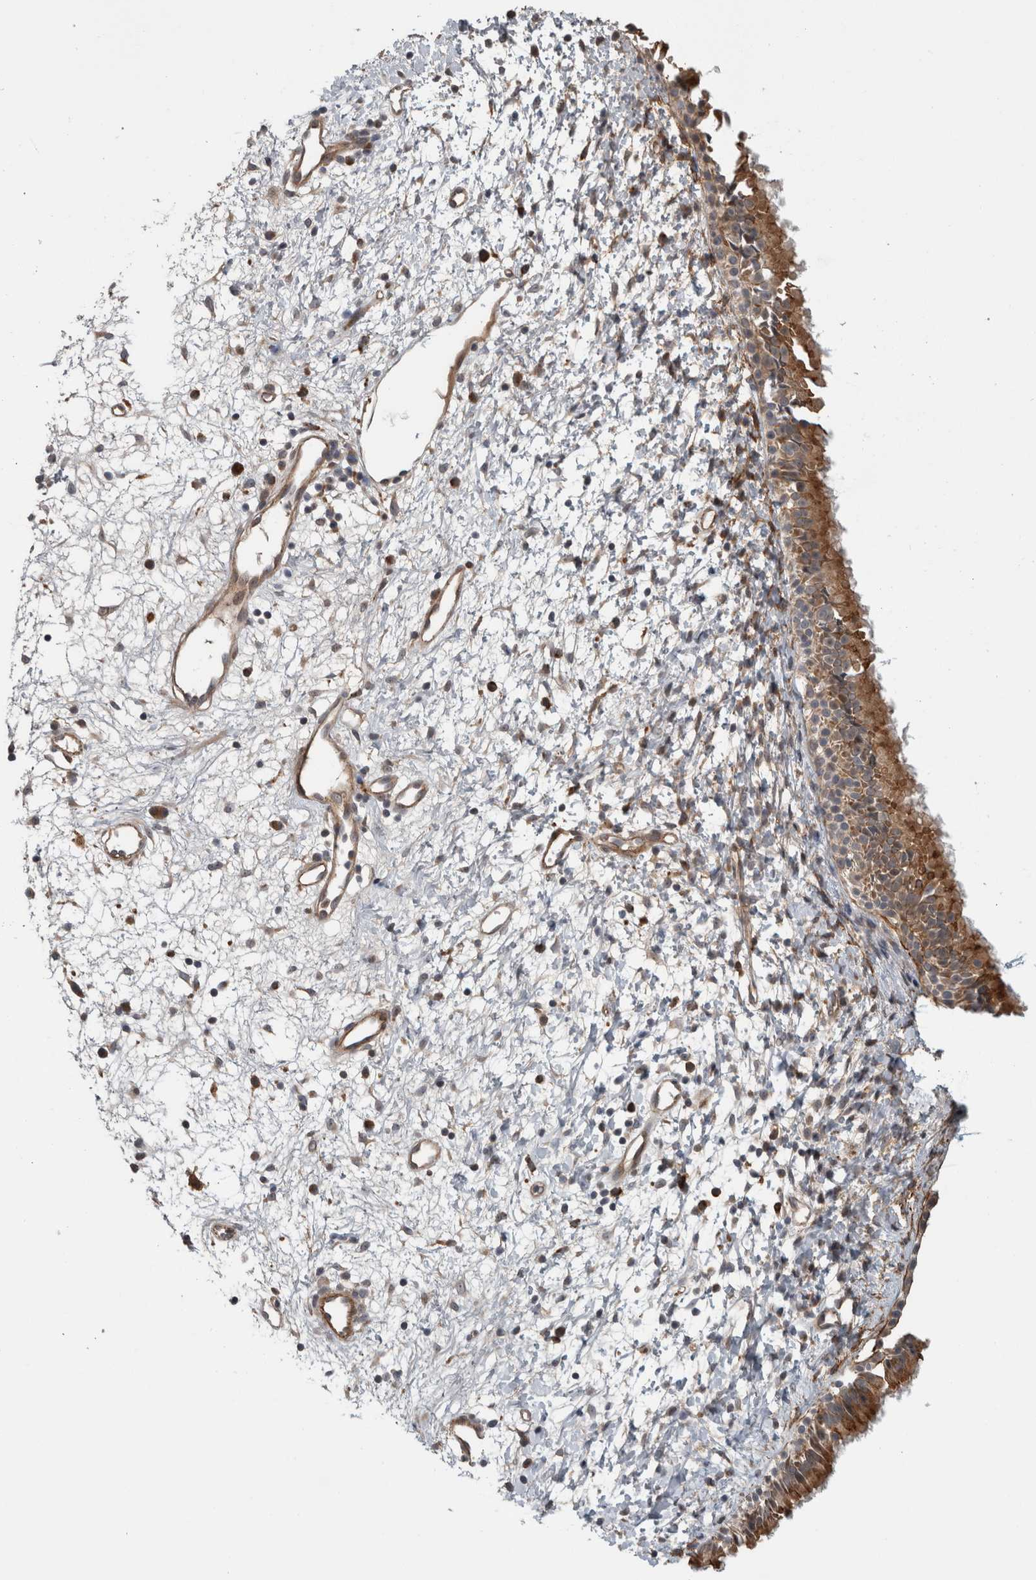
{"staining": {"intensity": "strong", "quantity": ">75%", "location": "cytoplasmic/membranous"}, "tissue": "nasopharynx", "cell_type": "Respiratory epithelial cells", "image_type": "normal", "snomed": [{"axis": "morphology", "description": "Normal tissue, NOS"}, {"axis": "topography", "description": "Nasopharynx"}], "caption": "IHC histopathology image of normal nasopharynx: nasopharynx stained using IHC exhibits high levels of strong protein expression localized specifically in the cytoplasmic/membranous of respiratory epithelial cells, appearing as a cytoplasmic/membranous brown color.", "gene": "ADGRL3", "patient": {"sex": "male", "age": 22}}